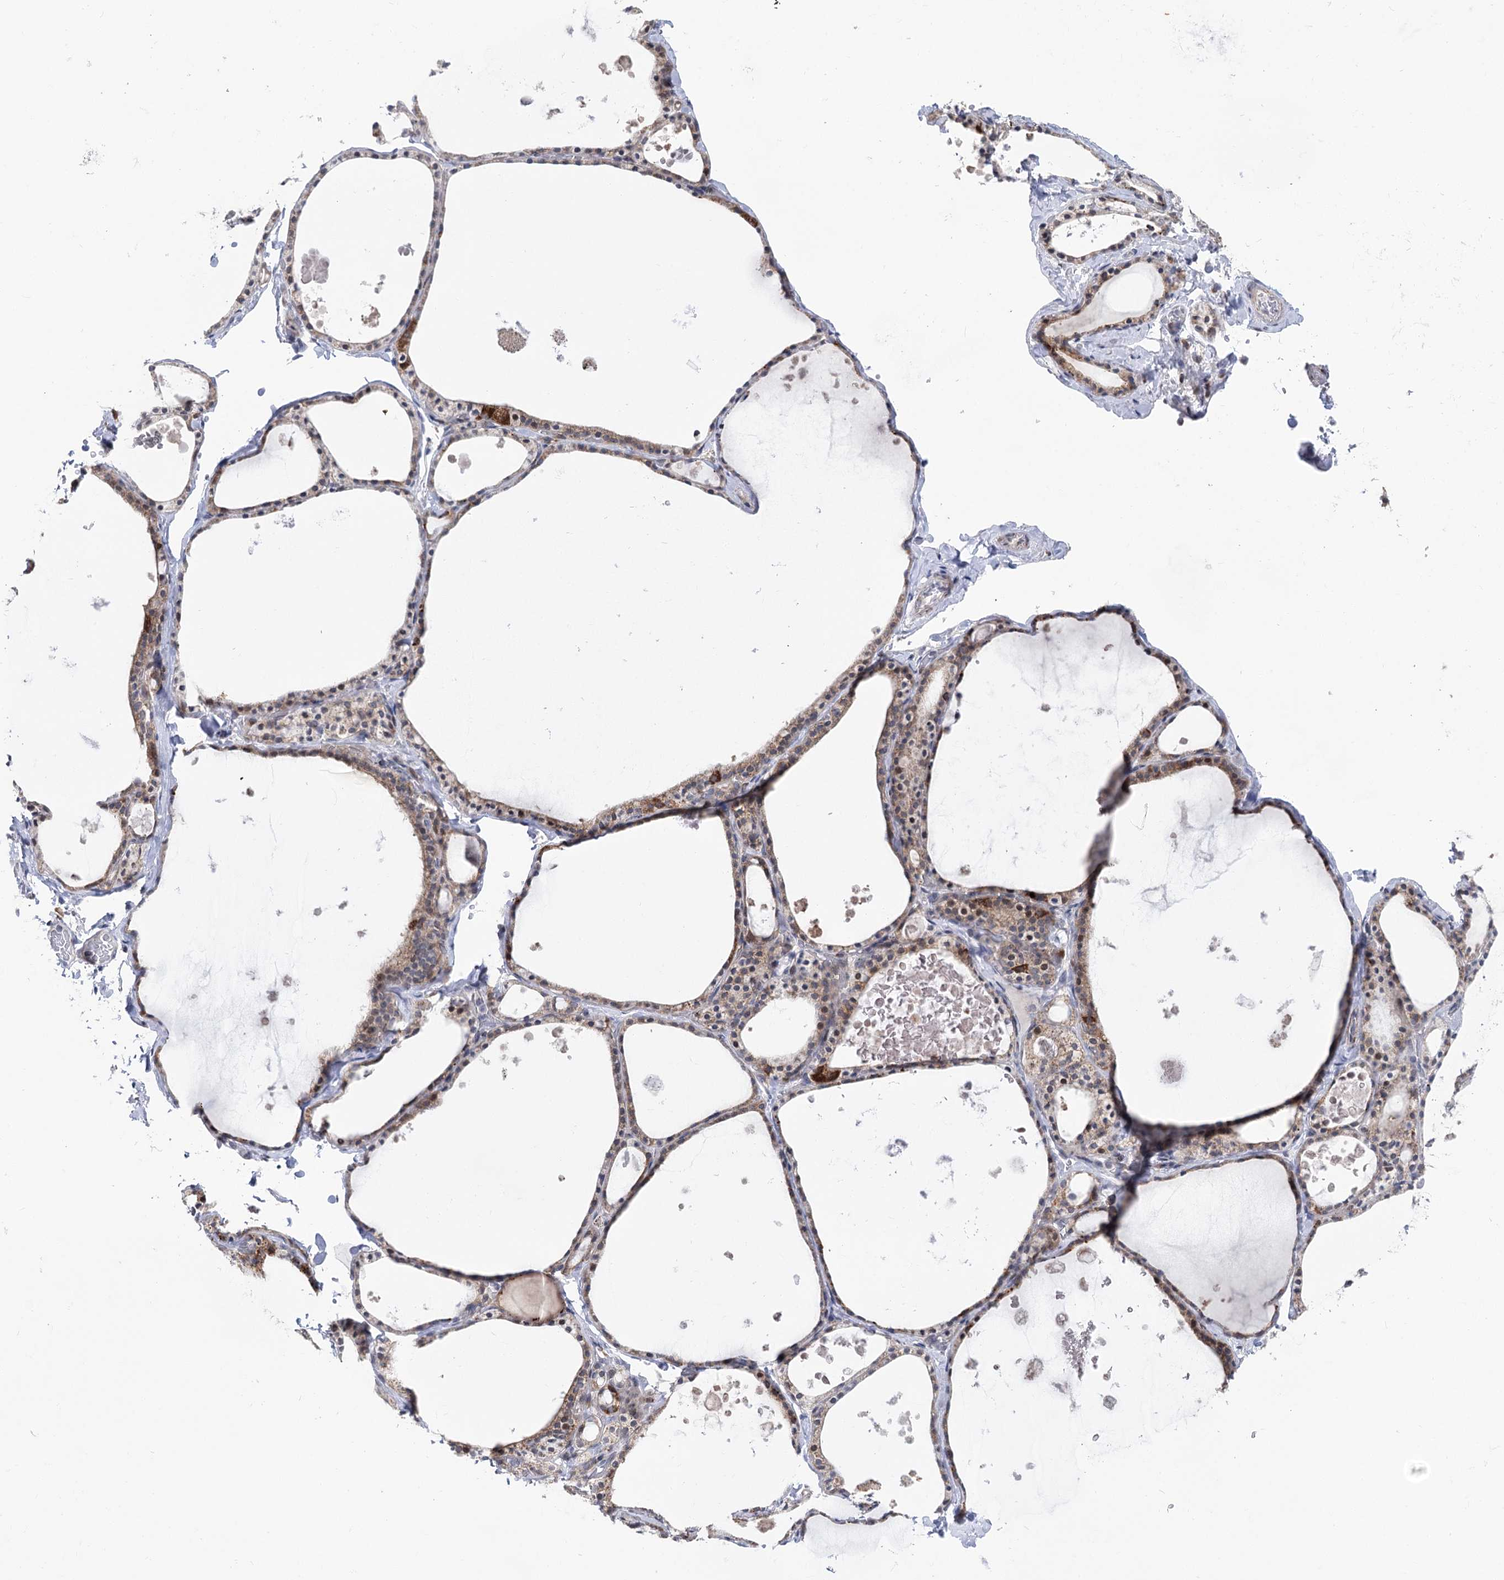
{"staining": {"intensity": "moderate", "quantity": ">75%", "location": "cytoplasmic/membranous"}, "tissue": "thyroid gland", "cell_type": "Glandular cells", "image_type": "normal", "snomed": [{"axis": "morphology", "description": "Normal tissue, NOS"}, {"axis": "topography", "description": "Thyroid gland"}], "caption": "DAB (3,3'-diaminobenzidine) immunohistochemical staining of normal thyroid gland demonstrates moderate cytoplasmic/membranous protein staining in about >75% of glandular cells.", "gene": "PTGR1", "patient": {"sex": "male", "age": 56}}